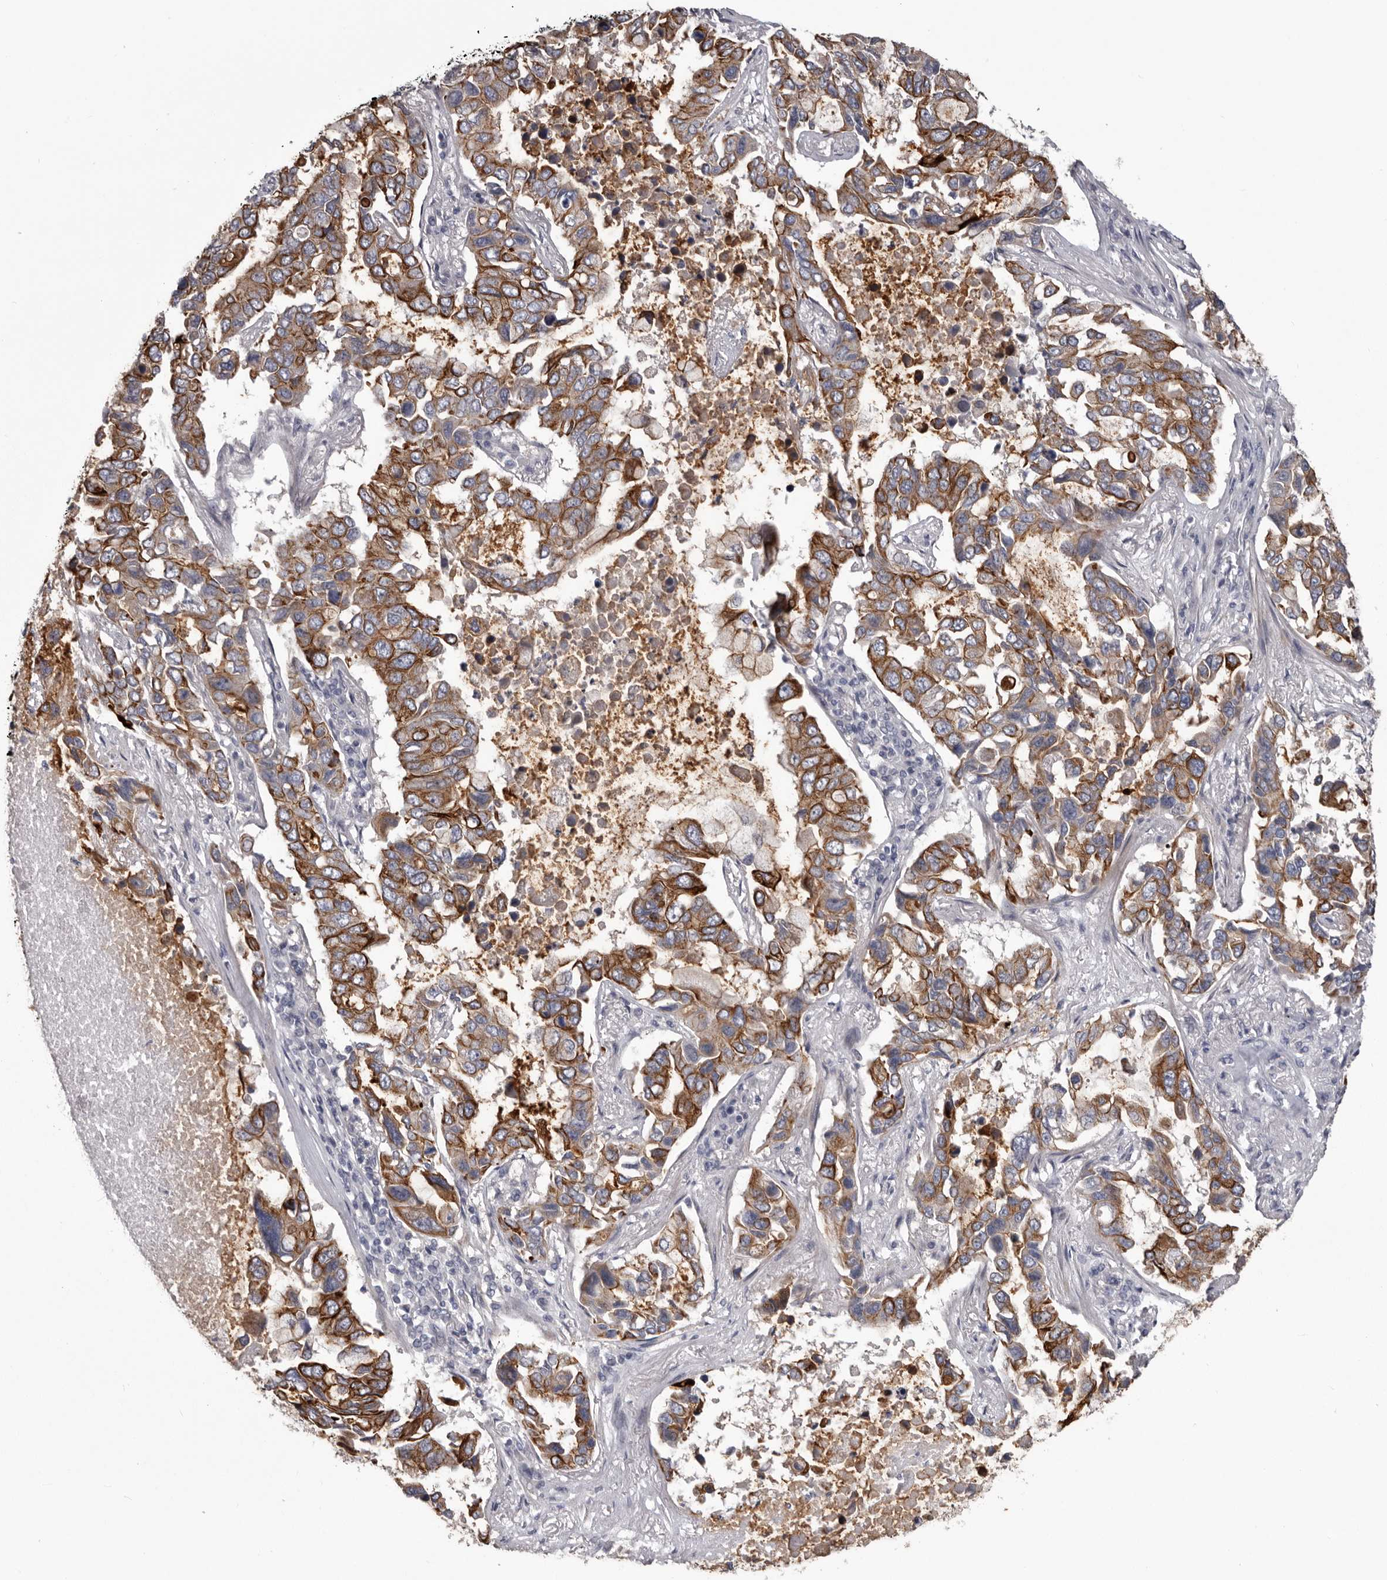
{"staining": {"intensity": "strong", "quantity": "25%-75%", "location": "cytoplasmic/membranous"}, "tissue": "lung cancer", "cell_type": "Tumor cells", "image_type": "cancer", "snomed": [{"axis": "morphology", "description": "Adenocarcinoma, NOS"}, {"axis": "topography", "description": "Lung"}], "caption": "Immunohistochemistry (IHC) (DAB (3,3'-diaminobenzidine)) staining of human lung adenocarcinoma exhibits strong cytoplasmic/membranous protein expression in about 25%-75% of tumor cells.", "gene": "LPAR6", "patient": {"sex": "male", "age": 64}}